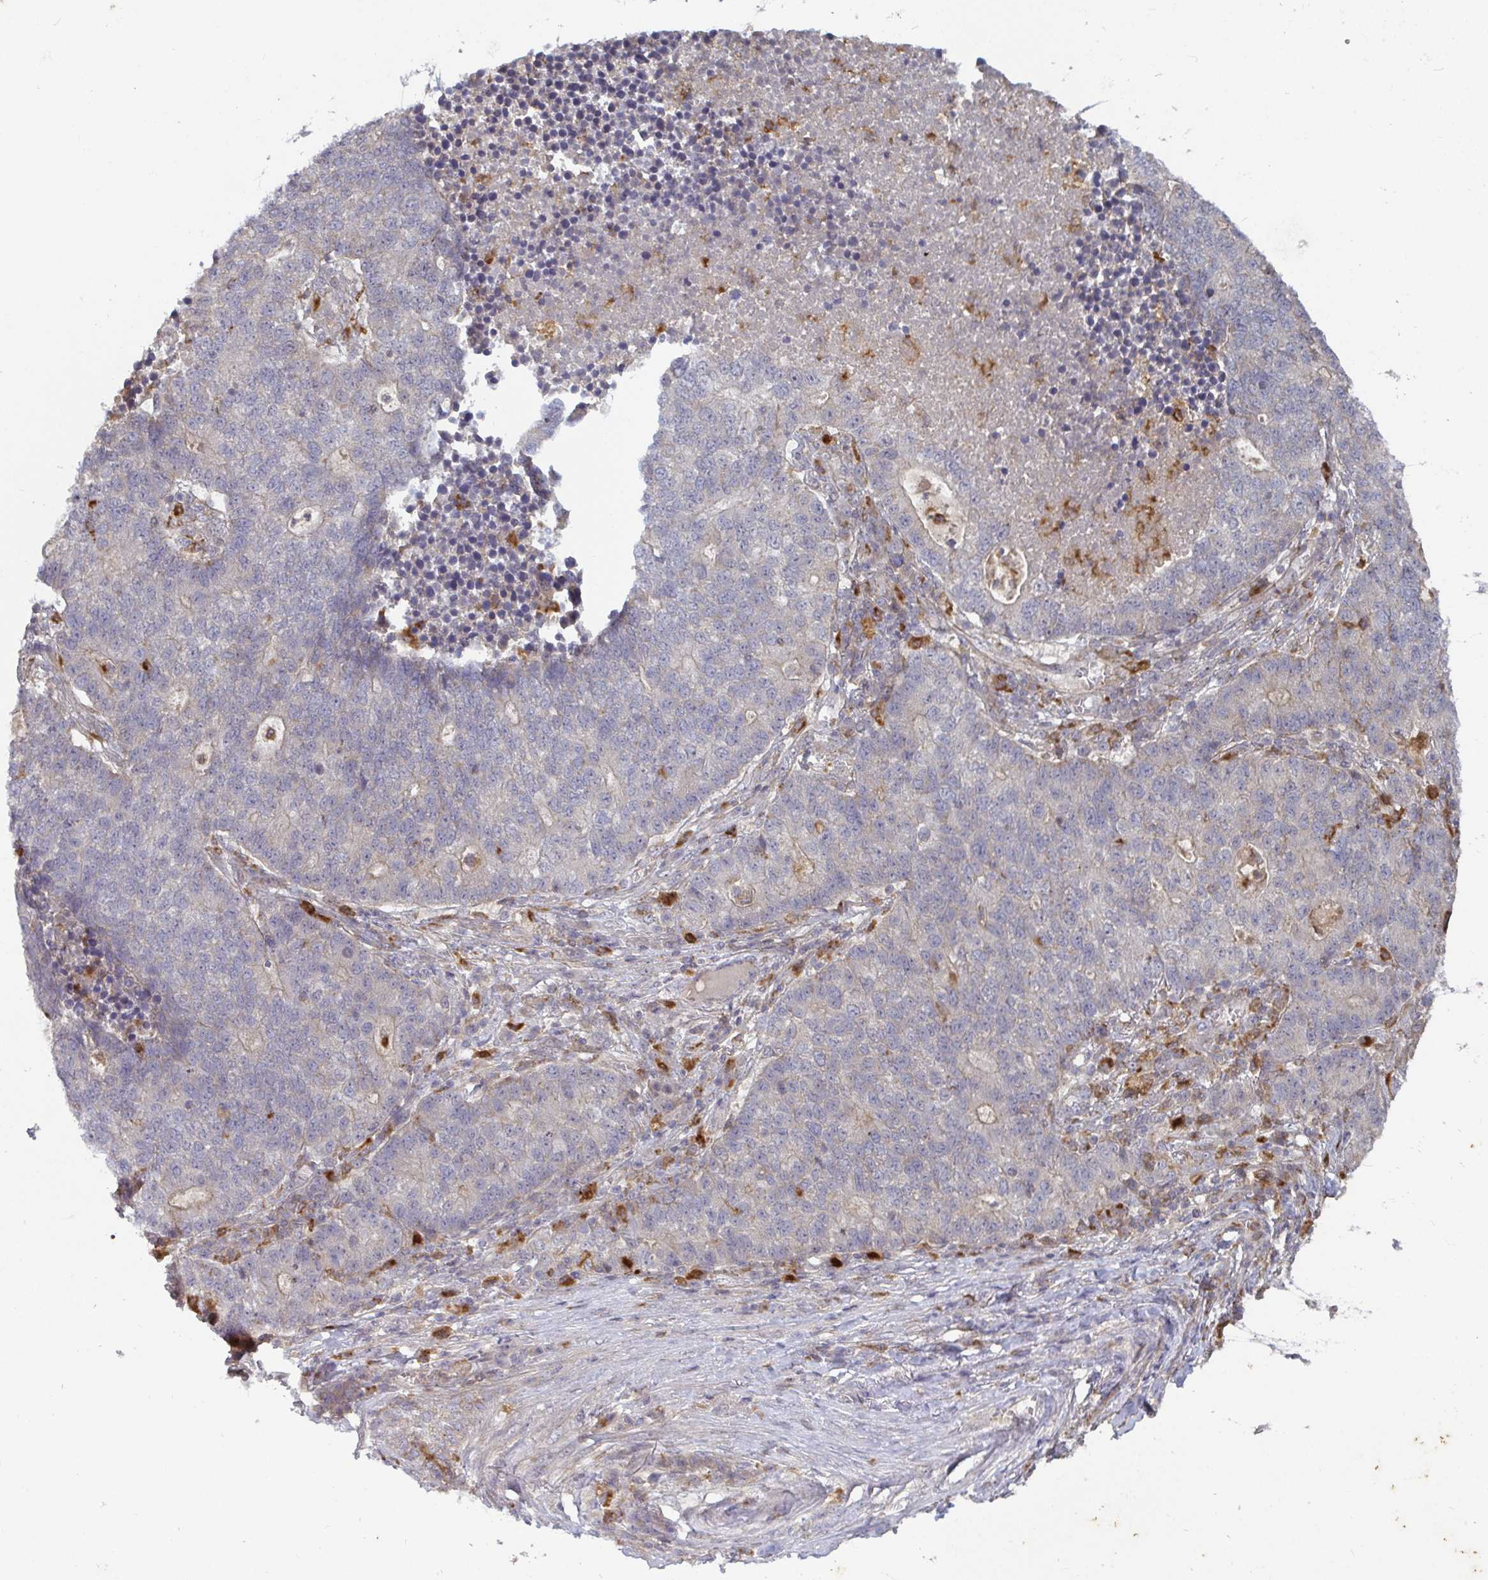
{"staining": {"intensity": "negative", "quantity": "none", "location": "none"}, "tissue": "lung cancer", "cell_type": "Tumor cells", "image_type": "cancer", "snomed": [{"axis": "morphology", "description": "Adenocarcinoma, NOS"}, {"axis": "topography", "description": "Lung"}], "caption": "IHC of lung cancer displays no positivity in tumor cells. The staining was performed using DAB (3,3'-diaminobenzidine) to visualize the protein expression in brown, while the nuclei were stained in blue with hematoxylin (Magnification: 20x).", "gene": "CDH18", "patient": {"sex": "male", "age": 57}}